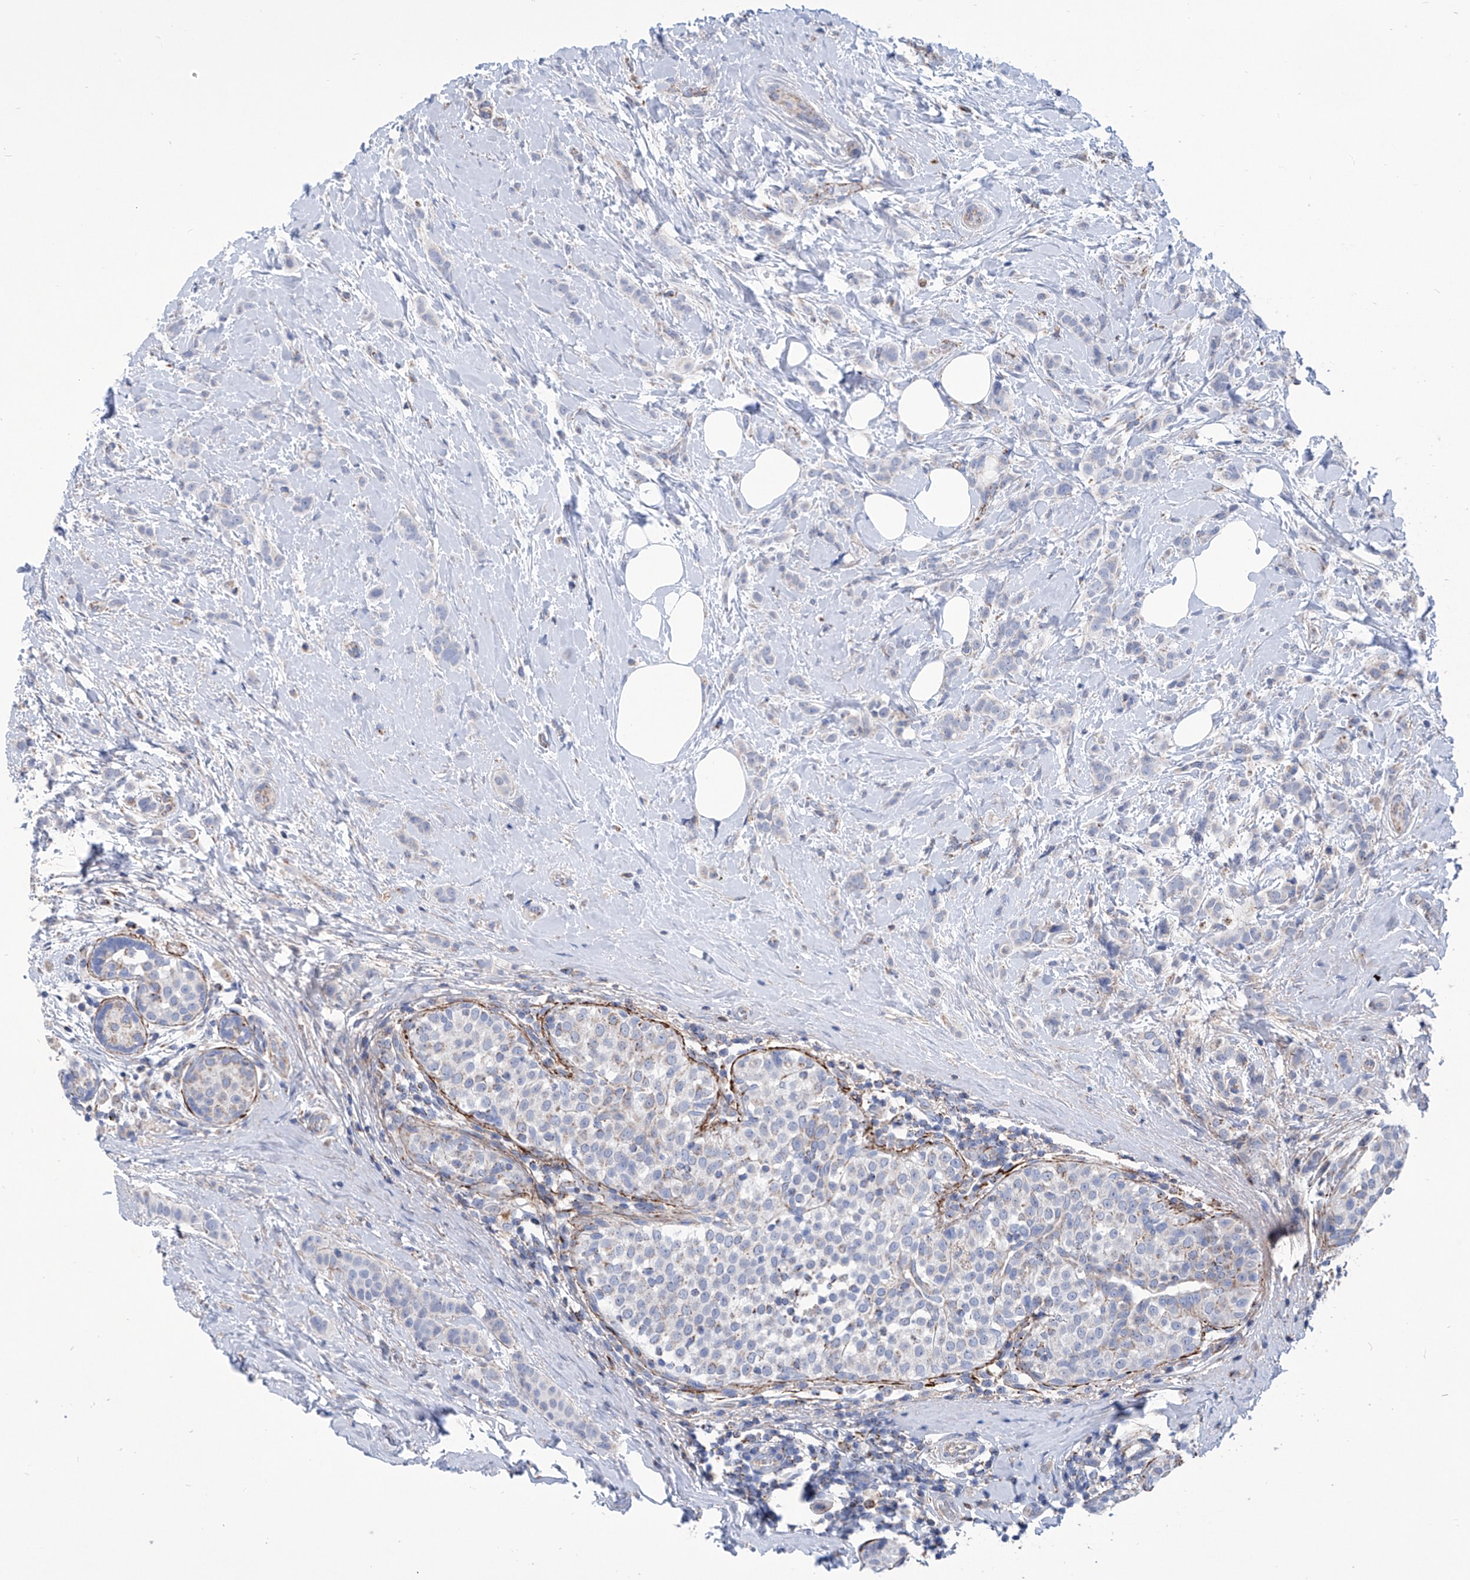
{"staining": {"intensity": "negative", "quantity": "none", "location": "none"}, "tissue": "breast cancer", "cell_type": "Tumor cells", "image_type": "cancer", "snomed": [{"axis": "morphology", "description": "Lobular carcinoma, in situ"}, {"axis": "morphology", "description": "Lobular carcinoma"}, {"axis": "topography", "description": "Breast"}], "caption": "A micrograph of breast cancer stained for a protein shows no brown staining in tumor cells. (Stains: DAB (3,3'-diaminobenzidine) IHC with hematoxylin counter stain, Microscopy: brightfield microscopy at high magnification).", "gene": "SRBD1", "patient": {"sex": "female", "age": 41}}